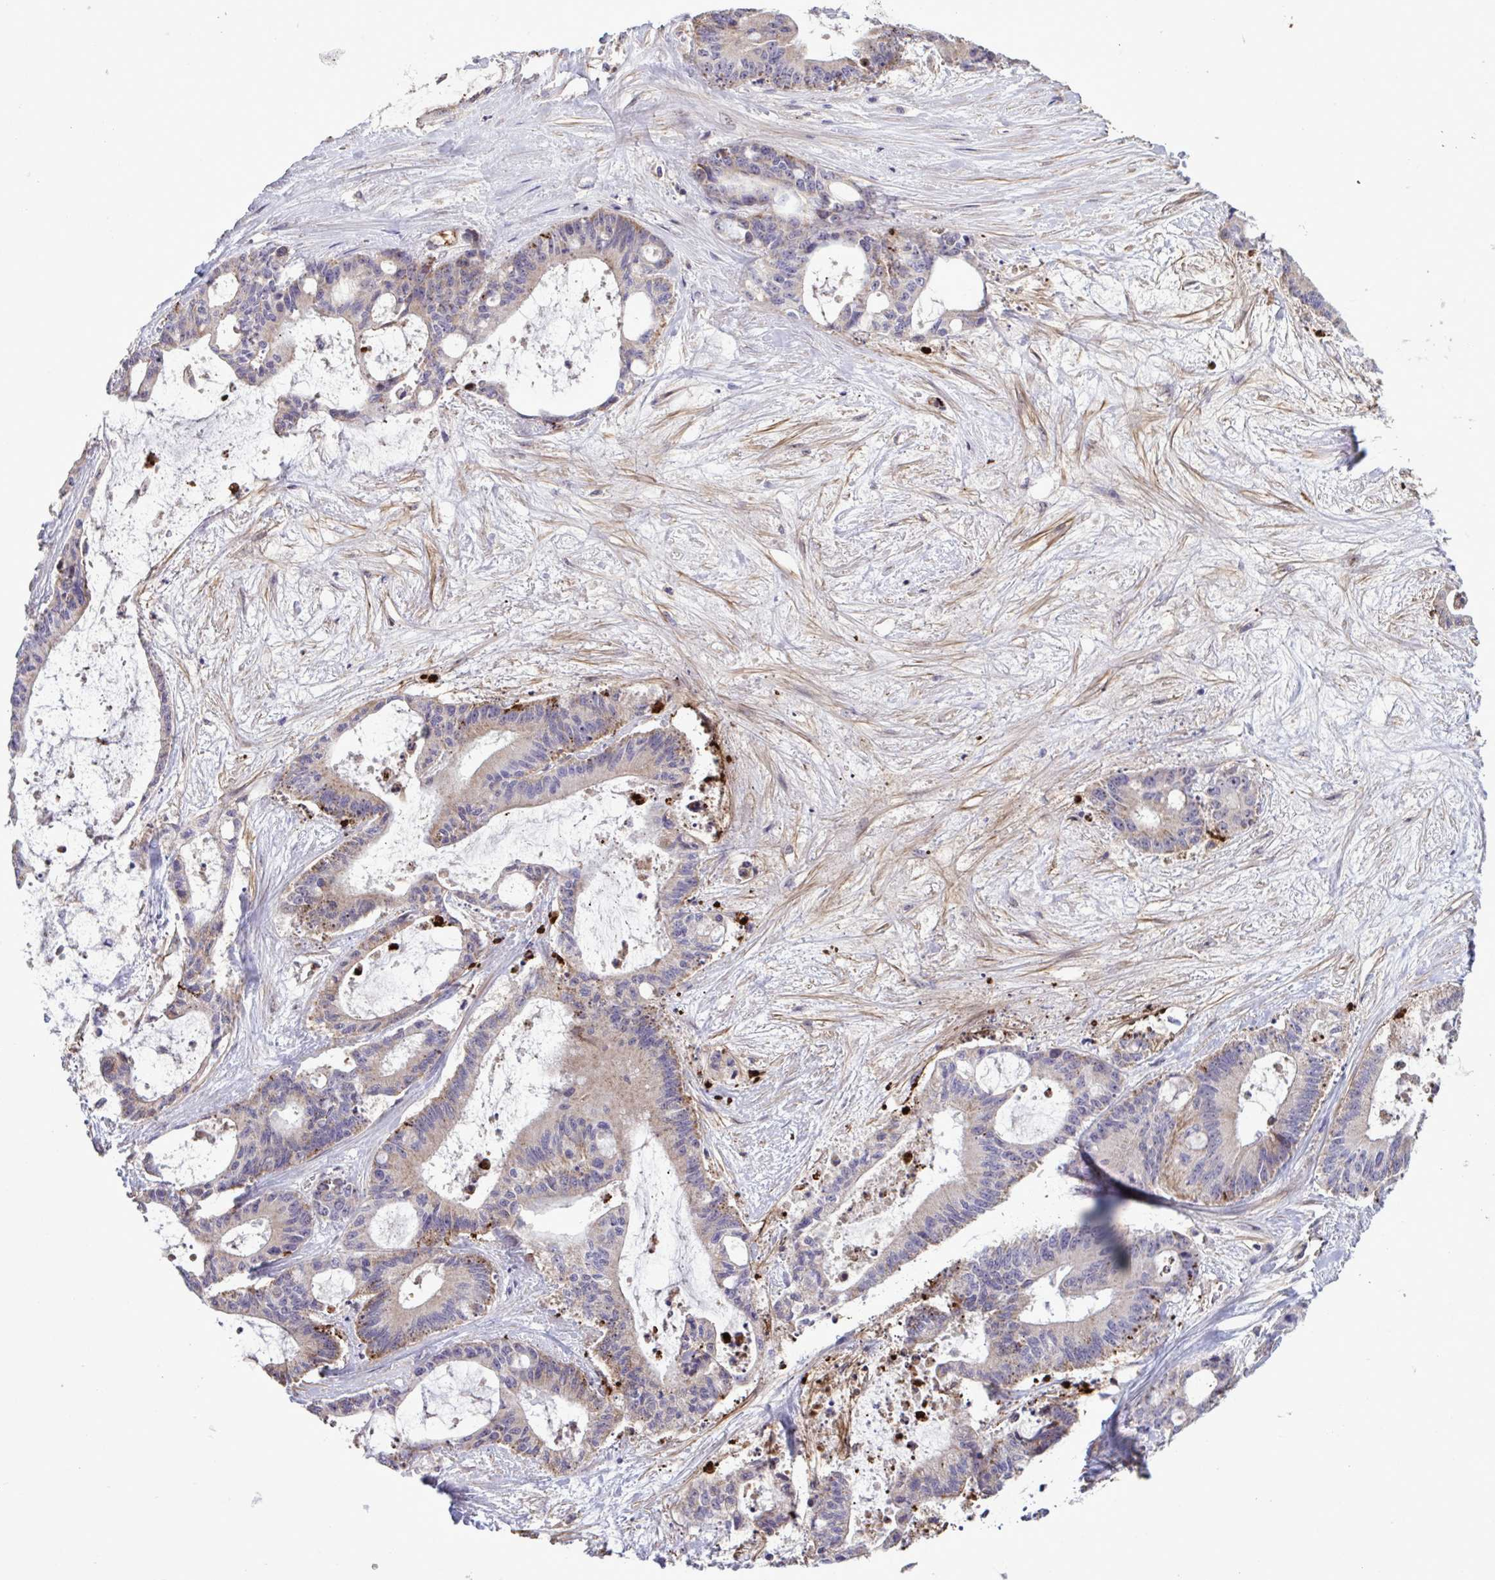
{"staining": {"intensity": "weak", "quantity": "25%-75%", "location": "cytoplasmic/membranous"}, "tissue": "liver cancer", "cell_type": "Tumor cells", "image_type": "cancer", "snomed": [{"axis": "morphology", "description": "Normal tissue, NOS"}, {"axis": "morphology", "description": "Cholangiocarcinoma"}, {"axis": "topography", "description": "Liver"}, {"axis": "topography", "description": "Peripheral nerve tissue"}], "caption": "Immunohistochemical staining of human liver cholangiocarcinoma reveals weak cytoplasmic/membranous protein staining in approximately 25%-75% of tumor cells. The staining was performed using DAB to visualize the protein expression in brown, while the nuclei were stained in blue with hematoxylin (Magnification: 20x).", "gene": "CD101", "patient": {"sex": "female", "age": 73}}